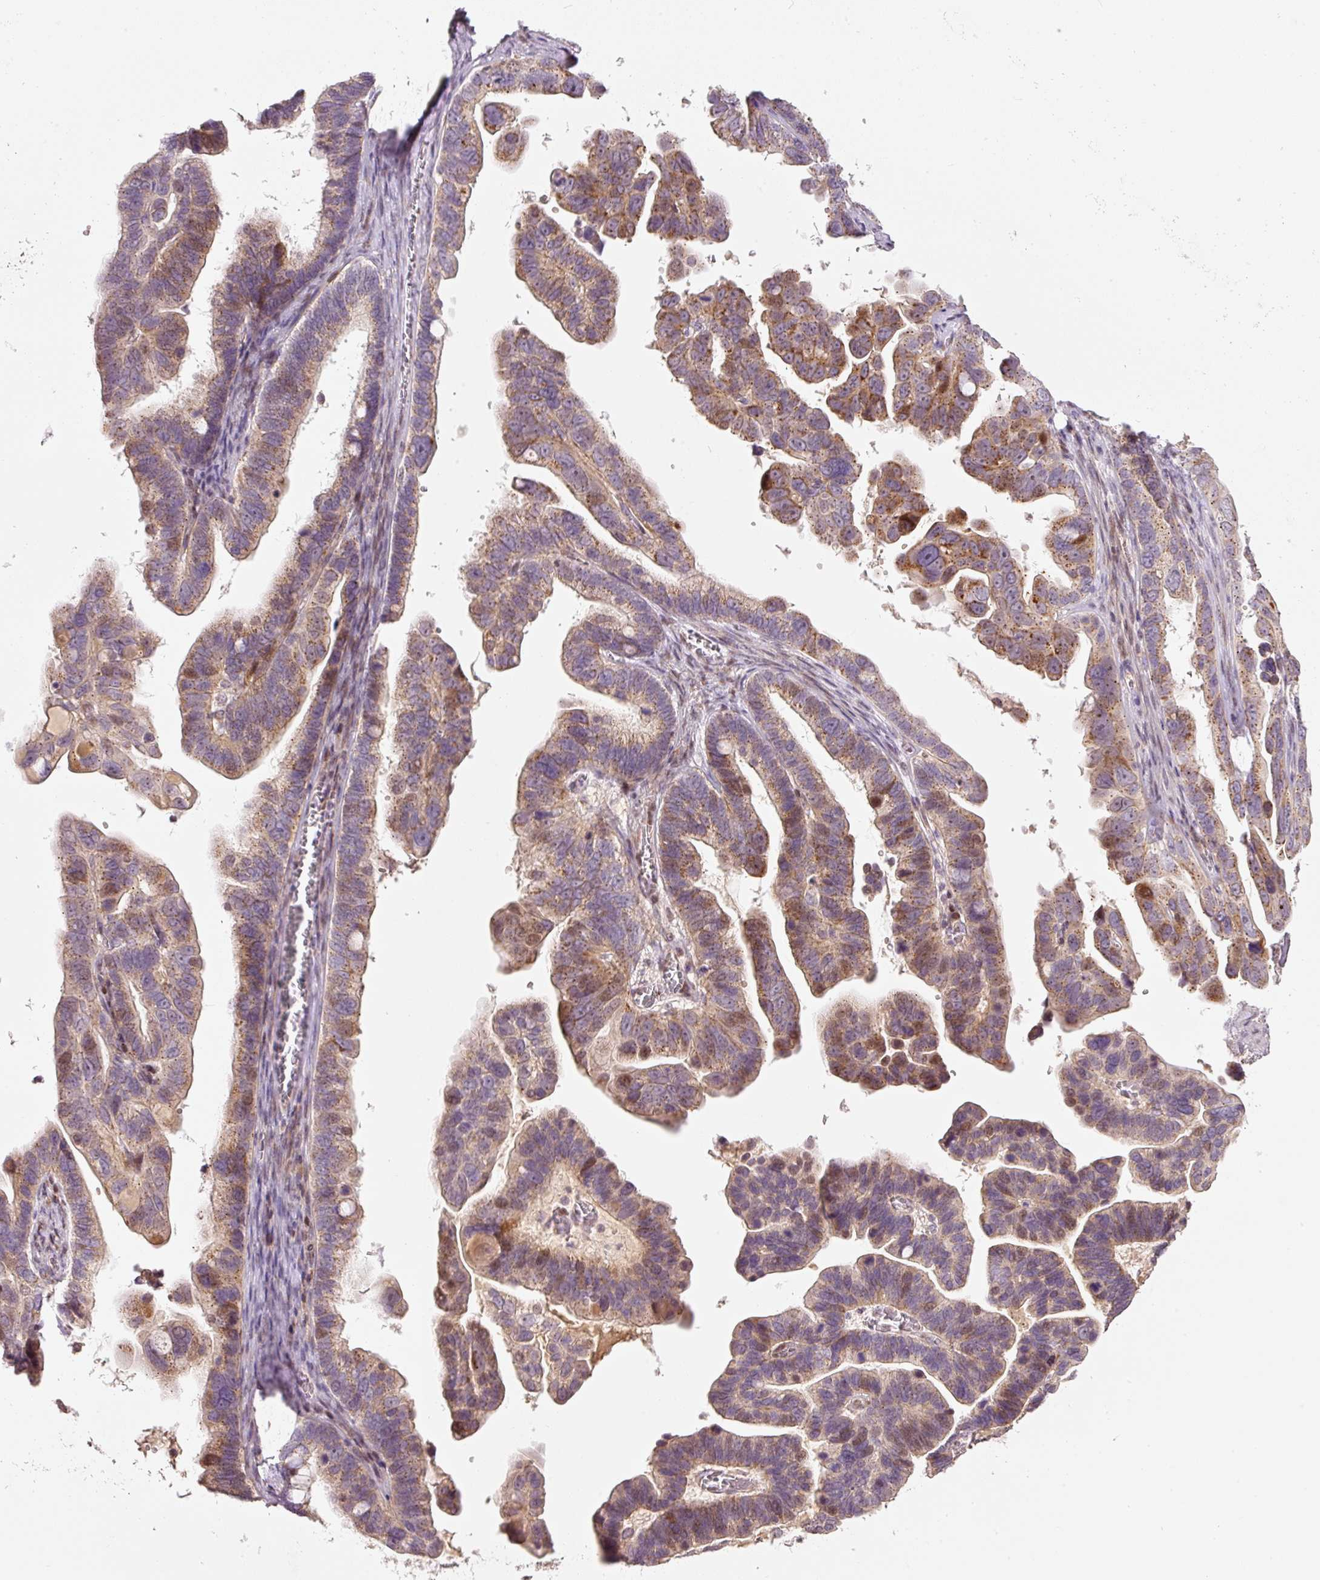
{"staining": {"intensity": "moderate", "quantity": "25%-75%", "location": "cytoplasmic/membranous"}, "tissue": "ovarian cancer", "cell_type": "Tumor cells", "image_type": "cancer", "snomed": [{"axis": "morphology", "description": "Cystadenocarcinoma, serous, NOS"}, {"axis": "topography", "description": "Ovary"}], "caption": "A micrograph of human ovarian cancer (serous cystadenocarcinoma) stained for a protein shows moderate cytoplasmic/membranous brown staining in tumor cells.", "gene": "TOB2", "patient": {"sex": "female", "age": 56}}